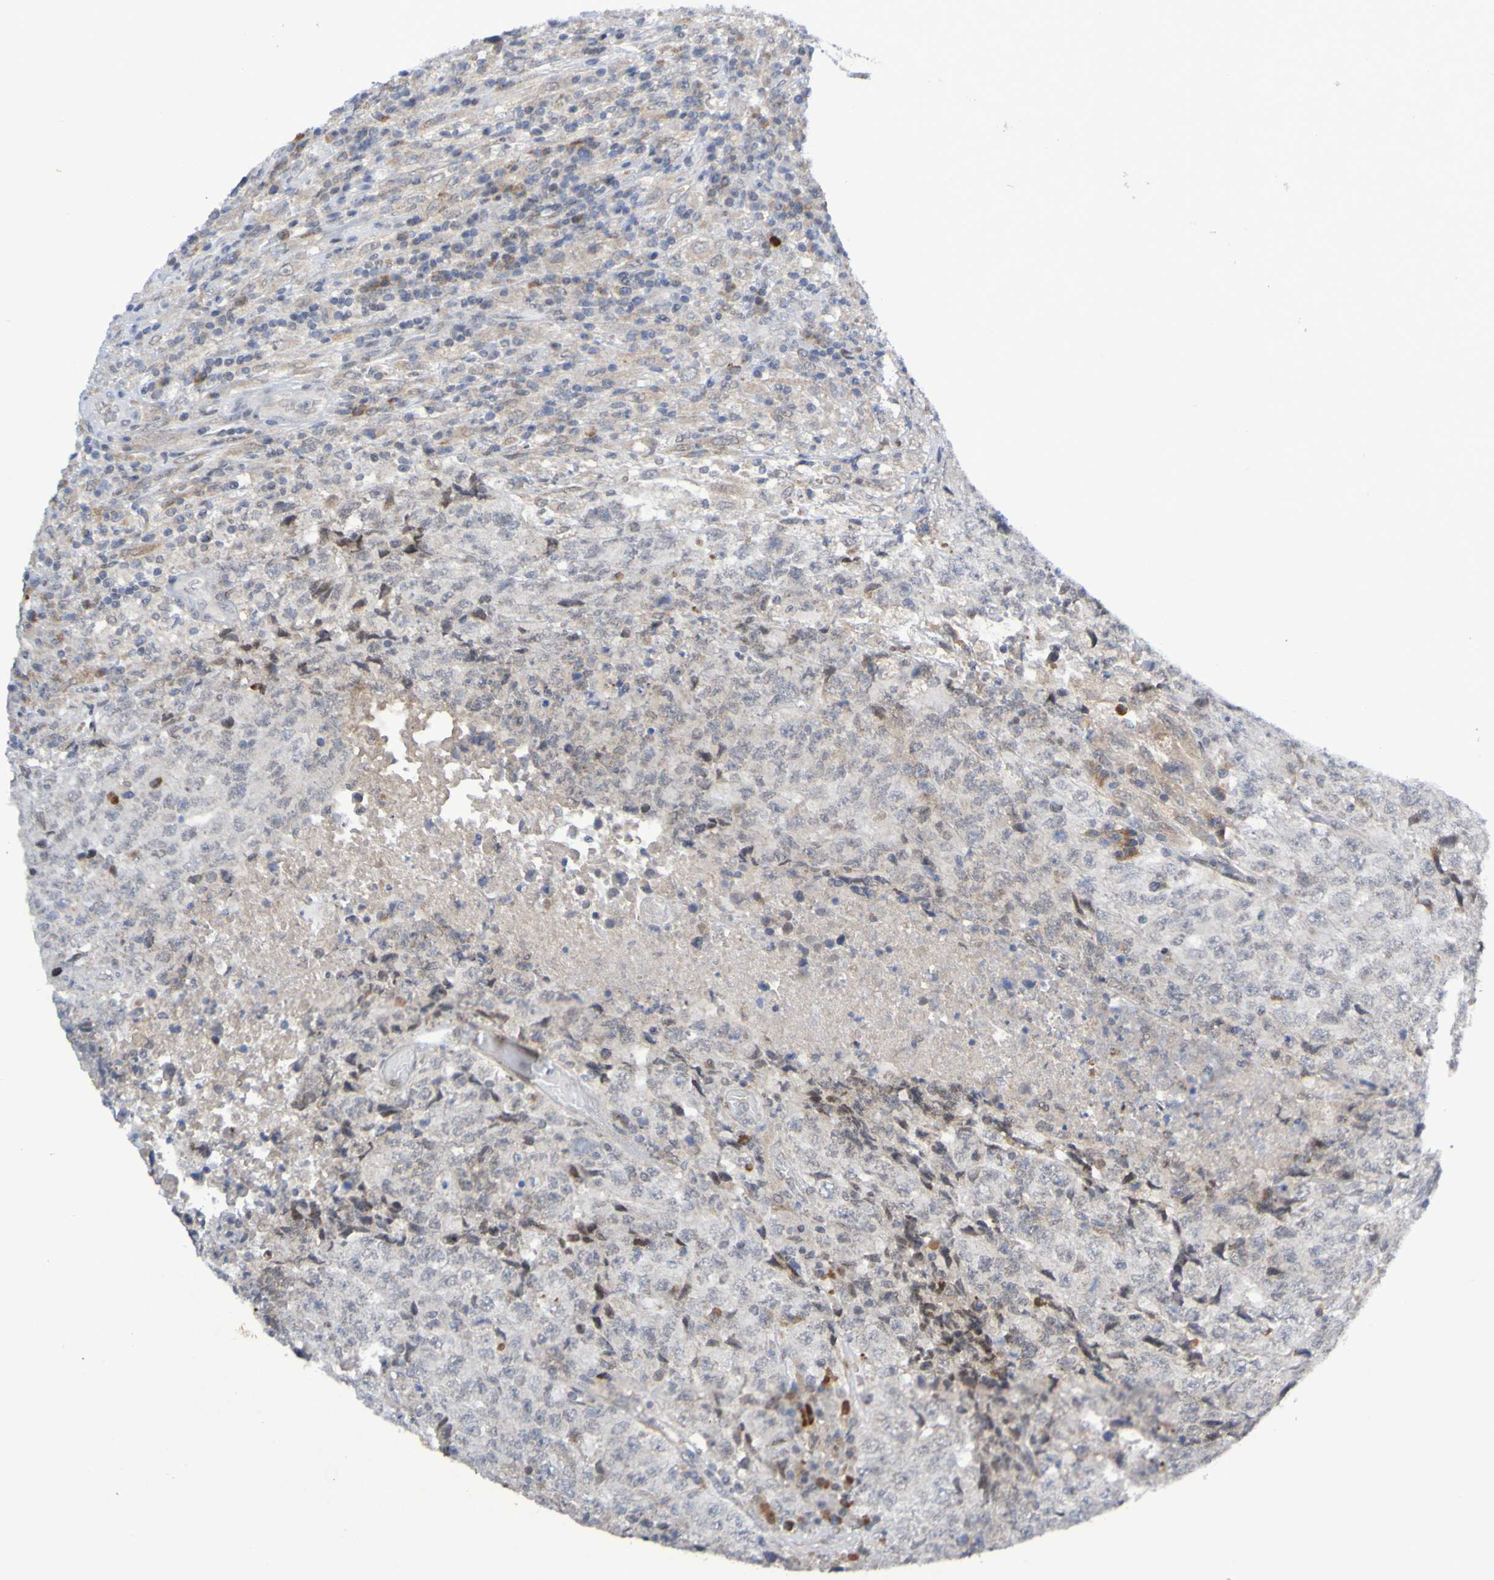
{"staining": {"intensity": "negative", "quantity": "none", "location": "none"}, "tissue": "testis cancer", "cell_type": "Tumor cells", "image_type": "cancer", "snomed": [{"axis": "morphology", "description": "Necrosis, NOS"}, {"axis": "morphology", "description": "Carcinoma, Embryonal, NOS"}, {"axis": "topography", "description": "Testis"}], "caption": "Immunohistochemistry of testis cancer (embryonal carcinoma) displays no positivity in tumor cells.", "gene": "ITLN1", "patient": {"sex": "male", "age": 19}}